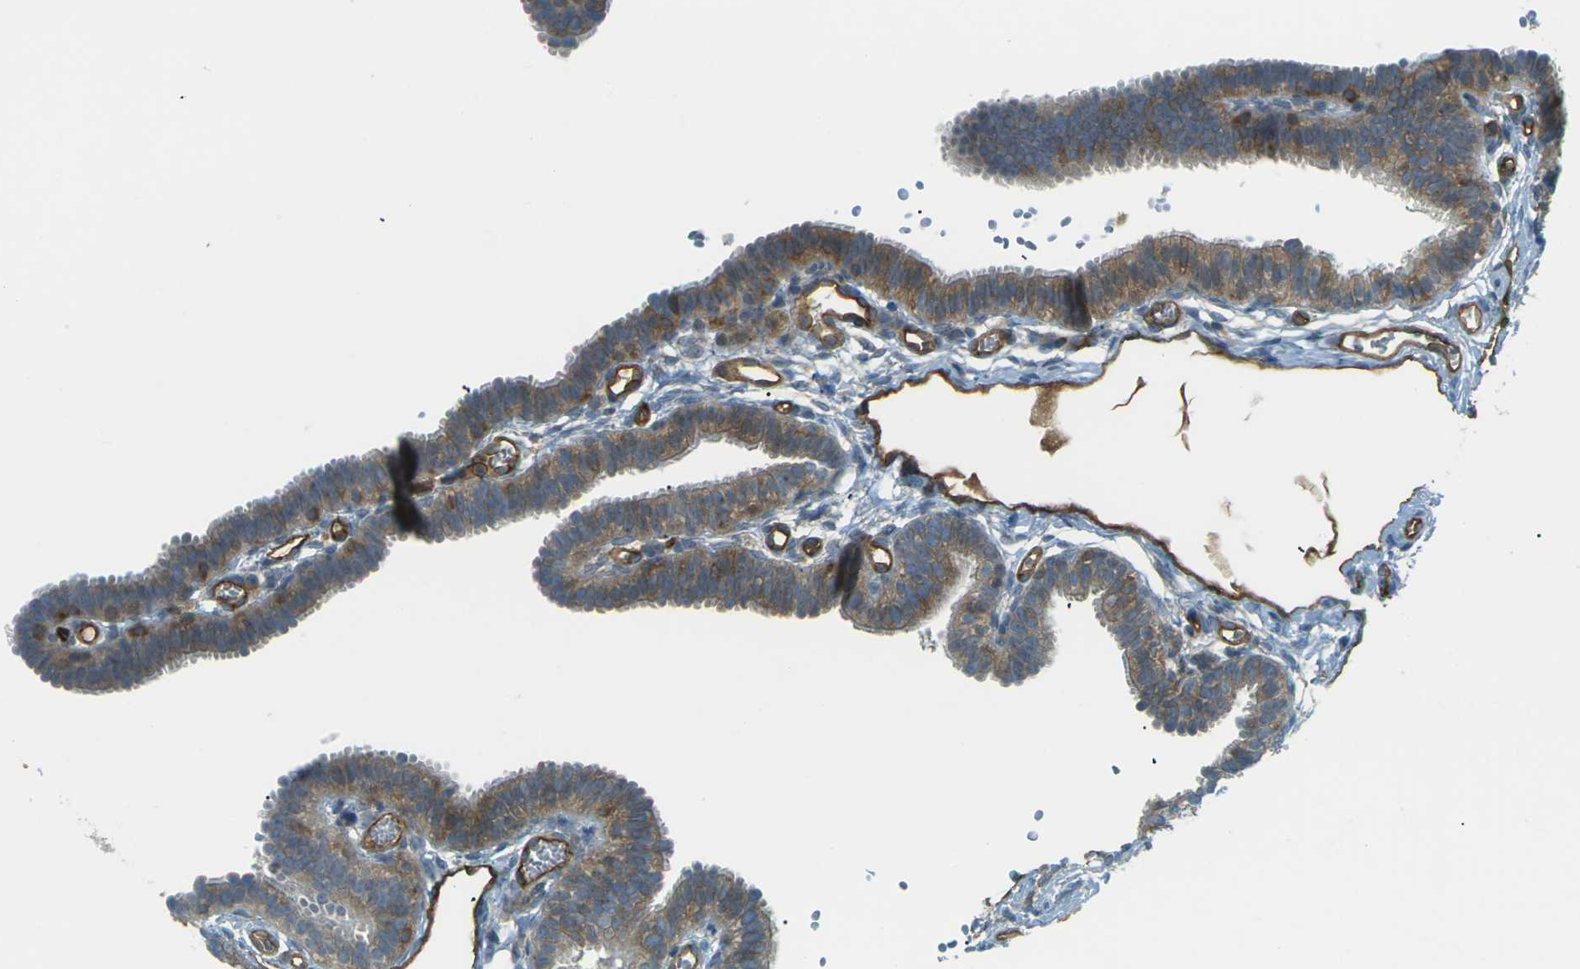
{"staining": {"intensity": "moderate", "quantity": ">75%", "location": "cytoplasmic/membranous"}, "tissue": "fallopian tube", "cell_type": "Glandular cells", "image_type": "normal", "snomed": [{"axis": "morphology", "description": "Normal tissue, NOS"}, {"axis": "topography", "description": "Fallopian tube"}, {"axis": "topography", "description": "Placenta"}], "caption": "The histopathology image exhibits immunohistochemical staining of benign fallopian tube. There is moderate cytoplasmic/membranous staining is appreciated in about >75% of glandular cells. The protein of interest is shown in brown color, while the nuclei are stained blue.", "gene": "S1PR1", "patient": {"sex": "female", "age": 34}}